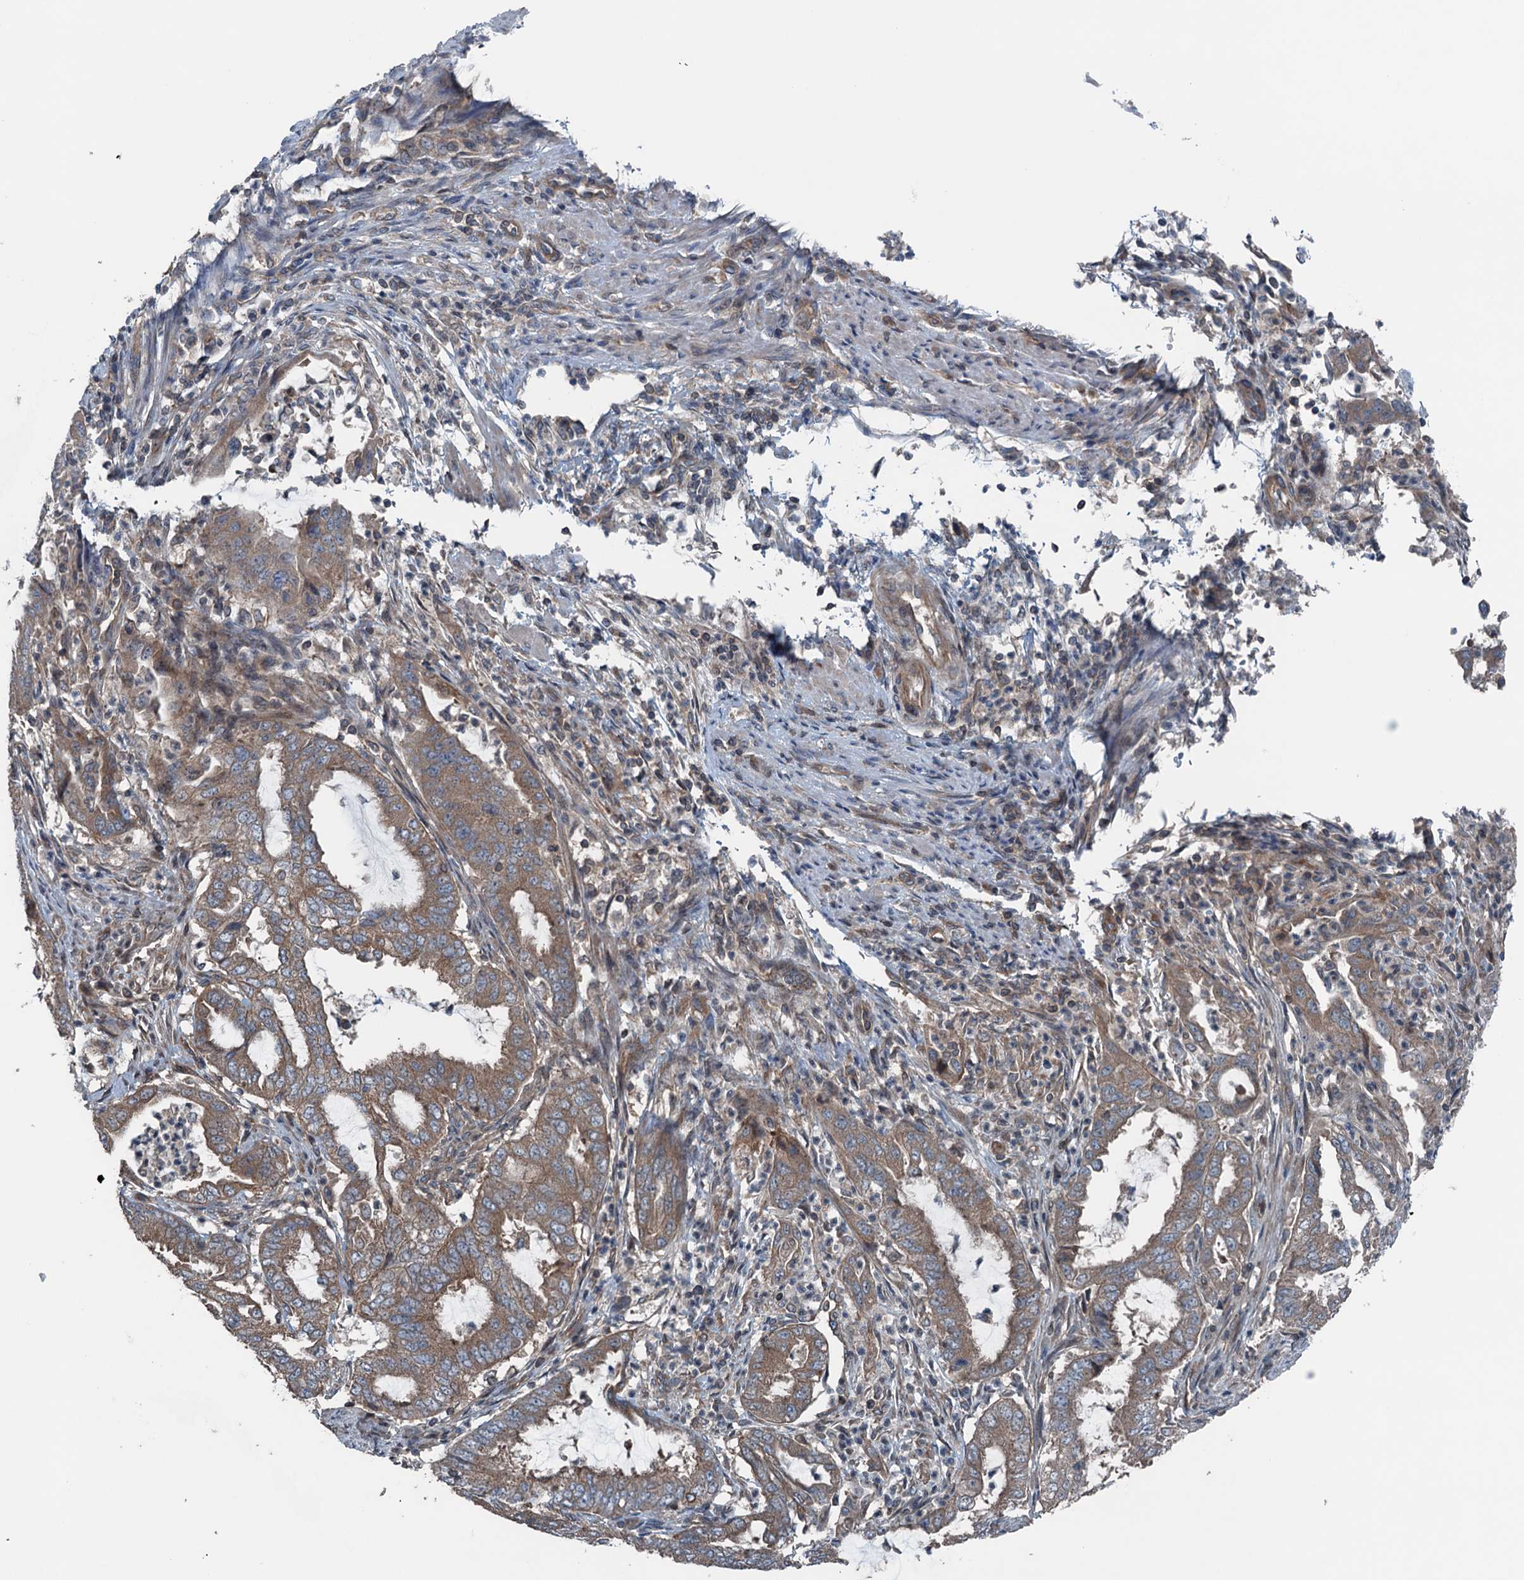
{"staining": {"intensity": "moderate", "quantity": ">75%", "location": "cytoplasmic/membranous"}, "tissue": "endometrial cancer", "cell_type": "Tumor cells", "image_type": "cancer", "snomed": [{"axis": "morphology", "description": "Adenocarcinoma, NOS"}, {"axis": "topography", "description": "Endometrium"}], "caption": "IHC (DAB) staining of human endometrial cancer (adenocarcinoma) displays moderate cytoplasmic/membranous protein expression in about >75% of tumor cells. (IHC, brightfield microscopy, high magnification).", "gene": "TRAPPC8", "patient": {"sex": "female", "age": 51}}